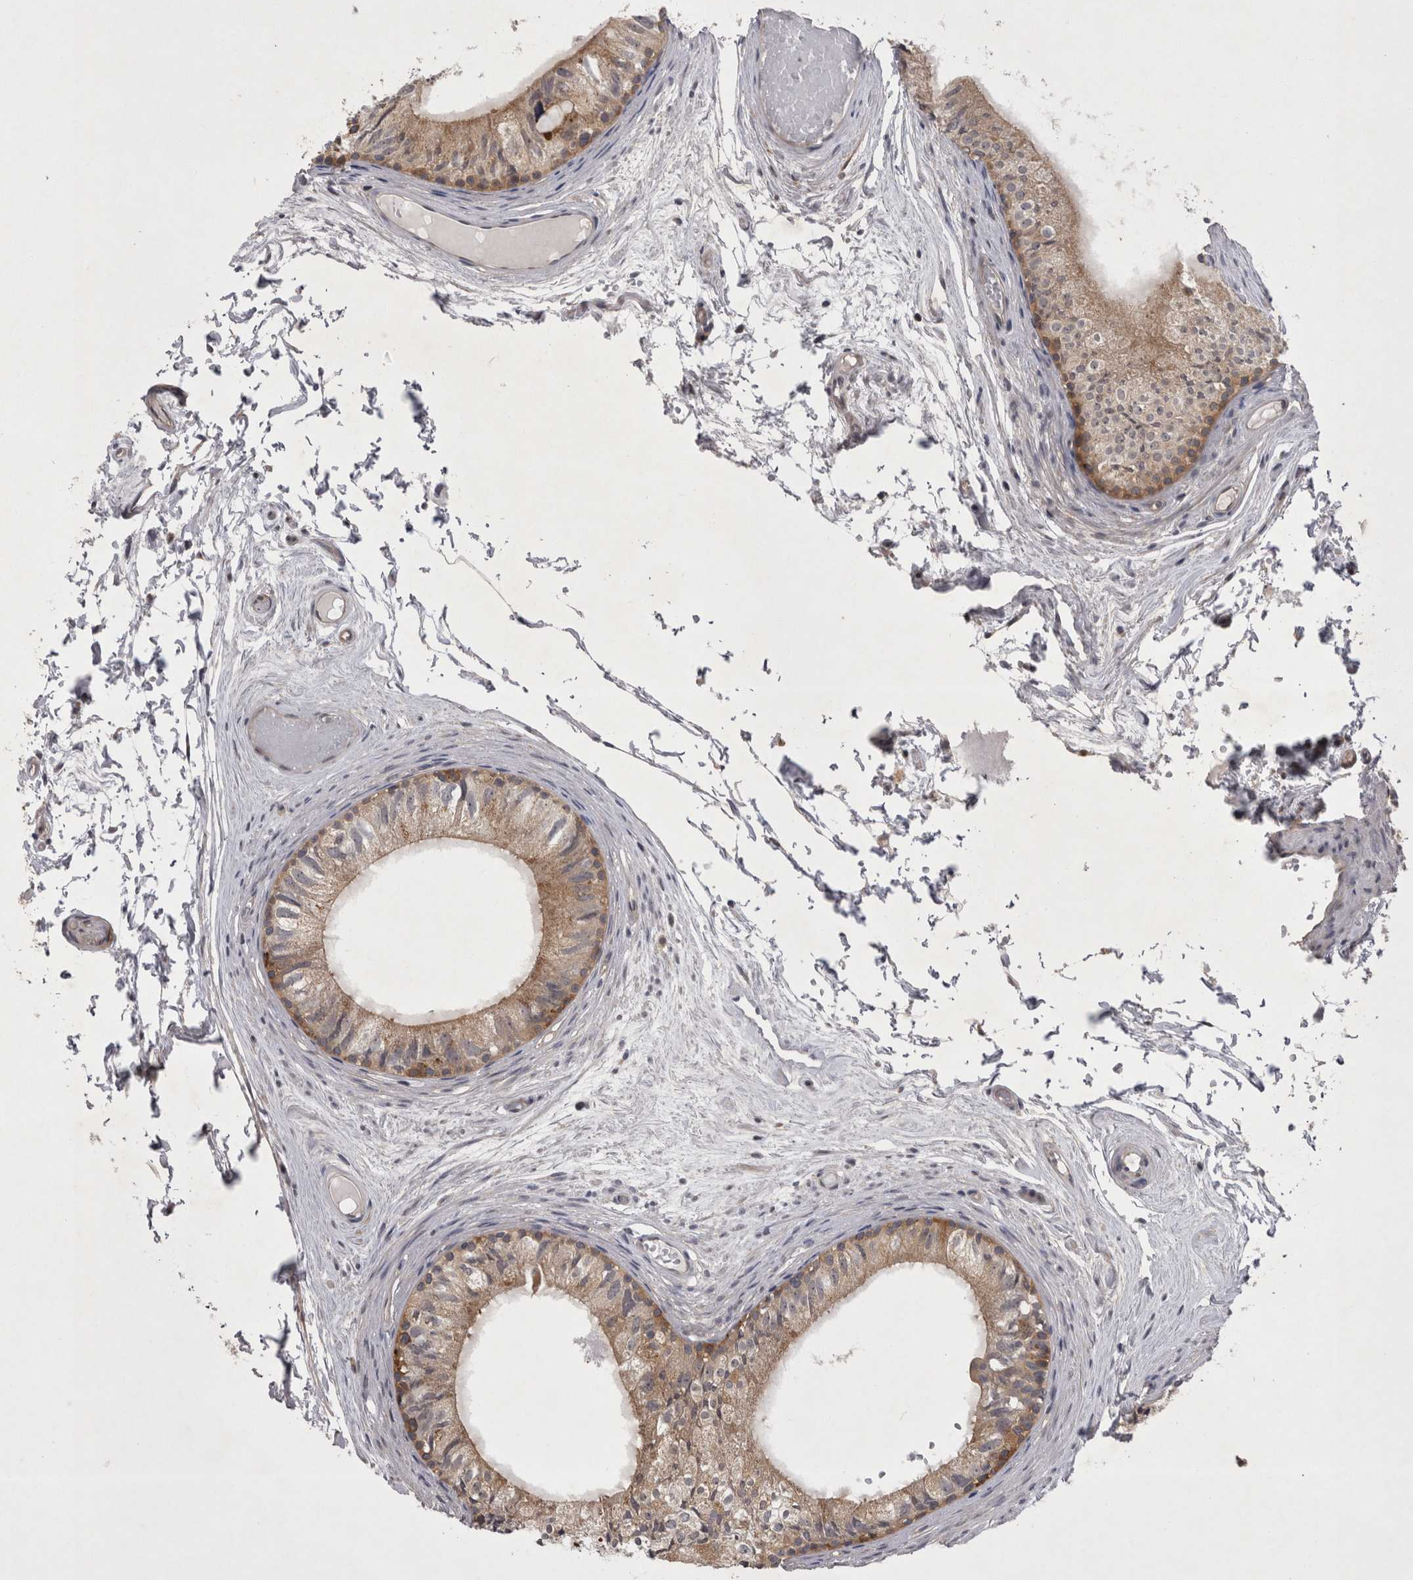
{"staining": {"intensity": "moderate", "quantity": ">75%", "location": "cytoplasmic/membranous"}, "tissue": "epididymis", "cell_type": "Glandular cells", "image_type": "normal", "snomed": [{"axis": "morphology", "description": "Normal tissue, NOS"}, {"axis": "topography", "description": "Epididymis"}], "caption": "Immunohistochemistry (DAB) staining of benign human epididymis shows moderate cytoplasmic/membranous protein expression in about >75% of glandular cells.", "gene": "CTBS", "patient": {"sex": "male", "age": 79}}